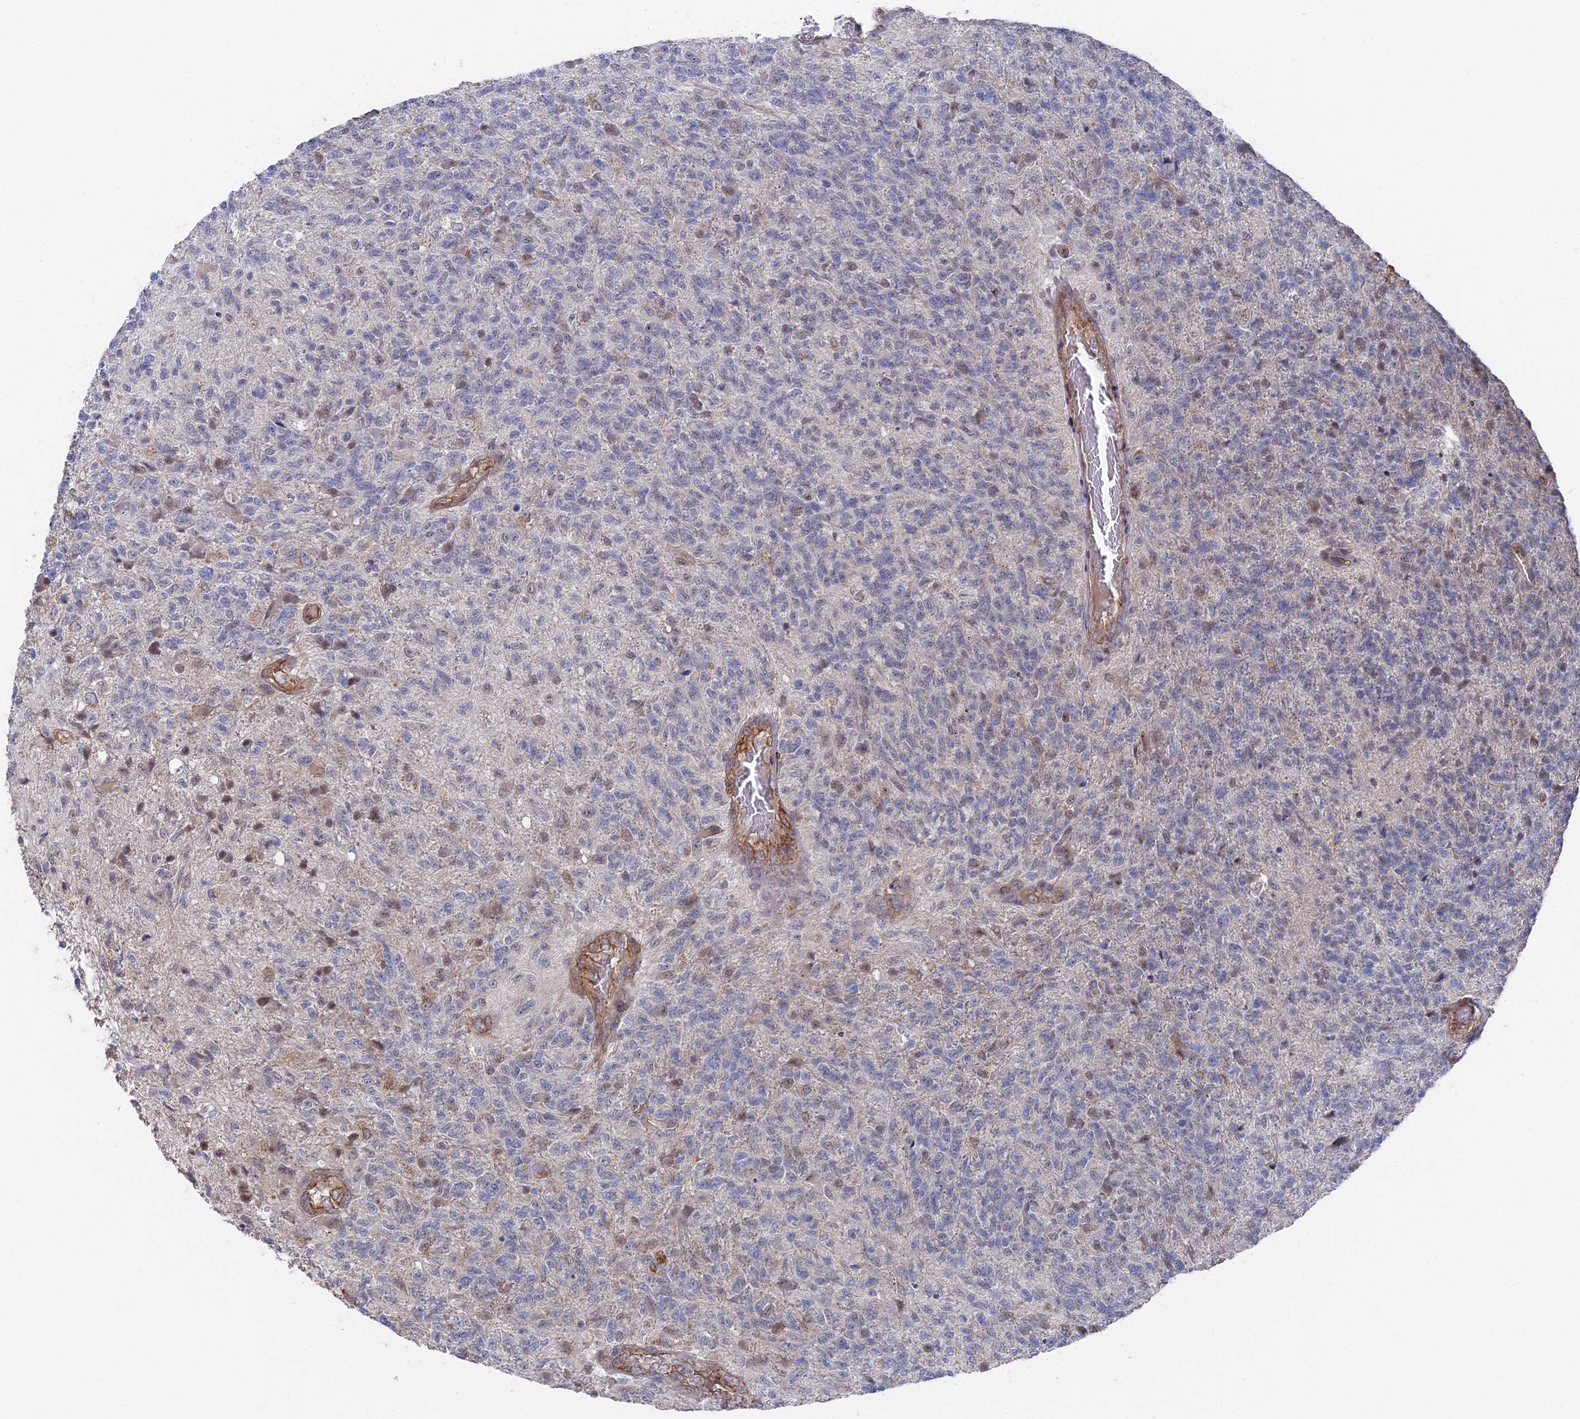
{"staining": {"intensity": "weak", "quantity": "<25%", "location": "nuclear"}, "tissue": "glioma", "cell_type": "Tumor cells", "image_type": "cancer", "snomed": [{"axis": "morphology", "description": "Glioma, malignant, High grade"}, {"axis": "topography", "description": "Brain"}], "caption": "A high-resolution image shows IHC staining of glioma, which shows no significant positivity in tumor cells. Nuclei are stained in blue.", "gene": "UNC5D", "patient": {"sex": "male", "age": 56}}